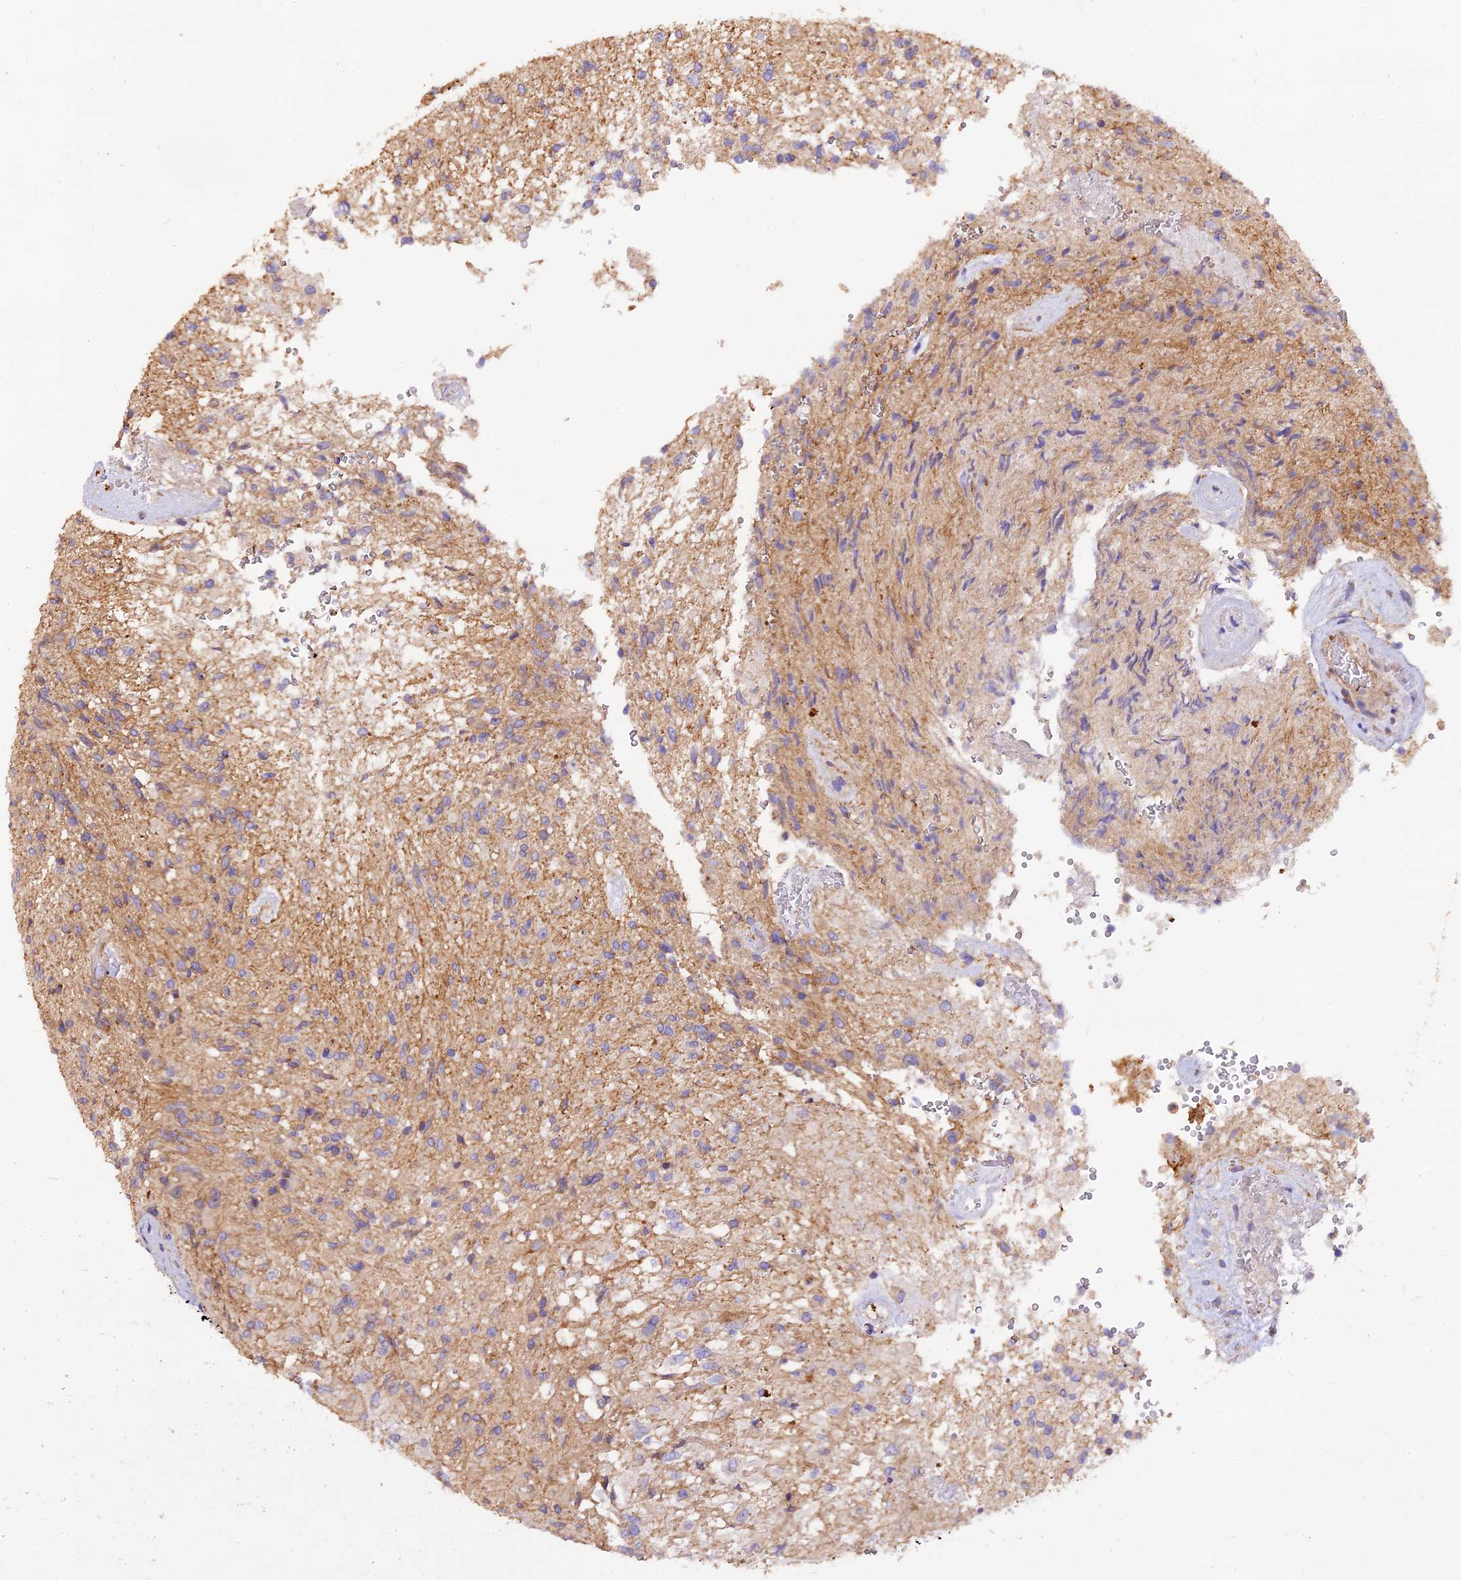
{"staining": {"intensity": "weak", "quantity": ">75%", "location": "cytoplasmic/membranous"}, "tissue": "glioma", "cell_type": "Tumor cells", "image_type": "cancer", "snomed": [{"axis": "morphology", "description": "Glioma, malignant, High grade"}, {"axis": "topography", "description": "Brain"}], "caption": "An image of glioma stained for a protein exhibits weak cytoplasmic/membranous brown staining in tumor cells.", "gene": "ERMARD", "patient": {"sex": "male", "age": 56}}